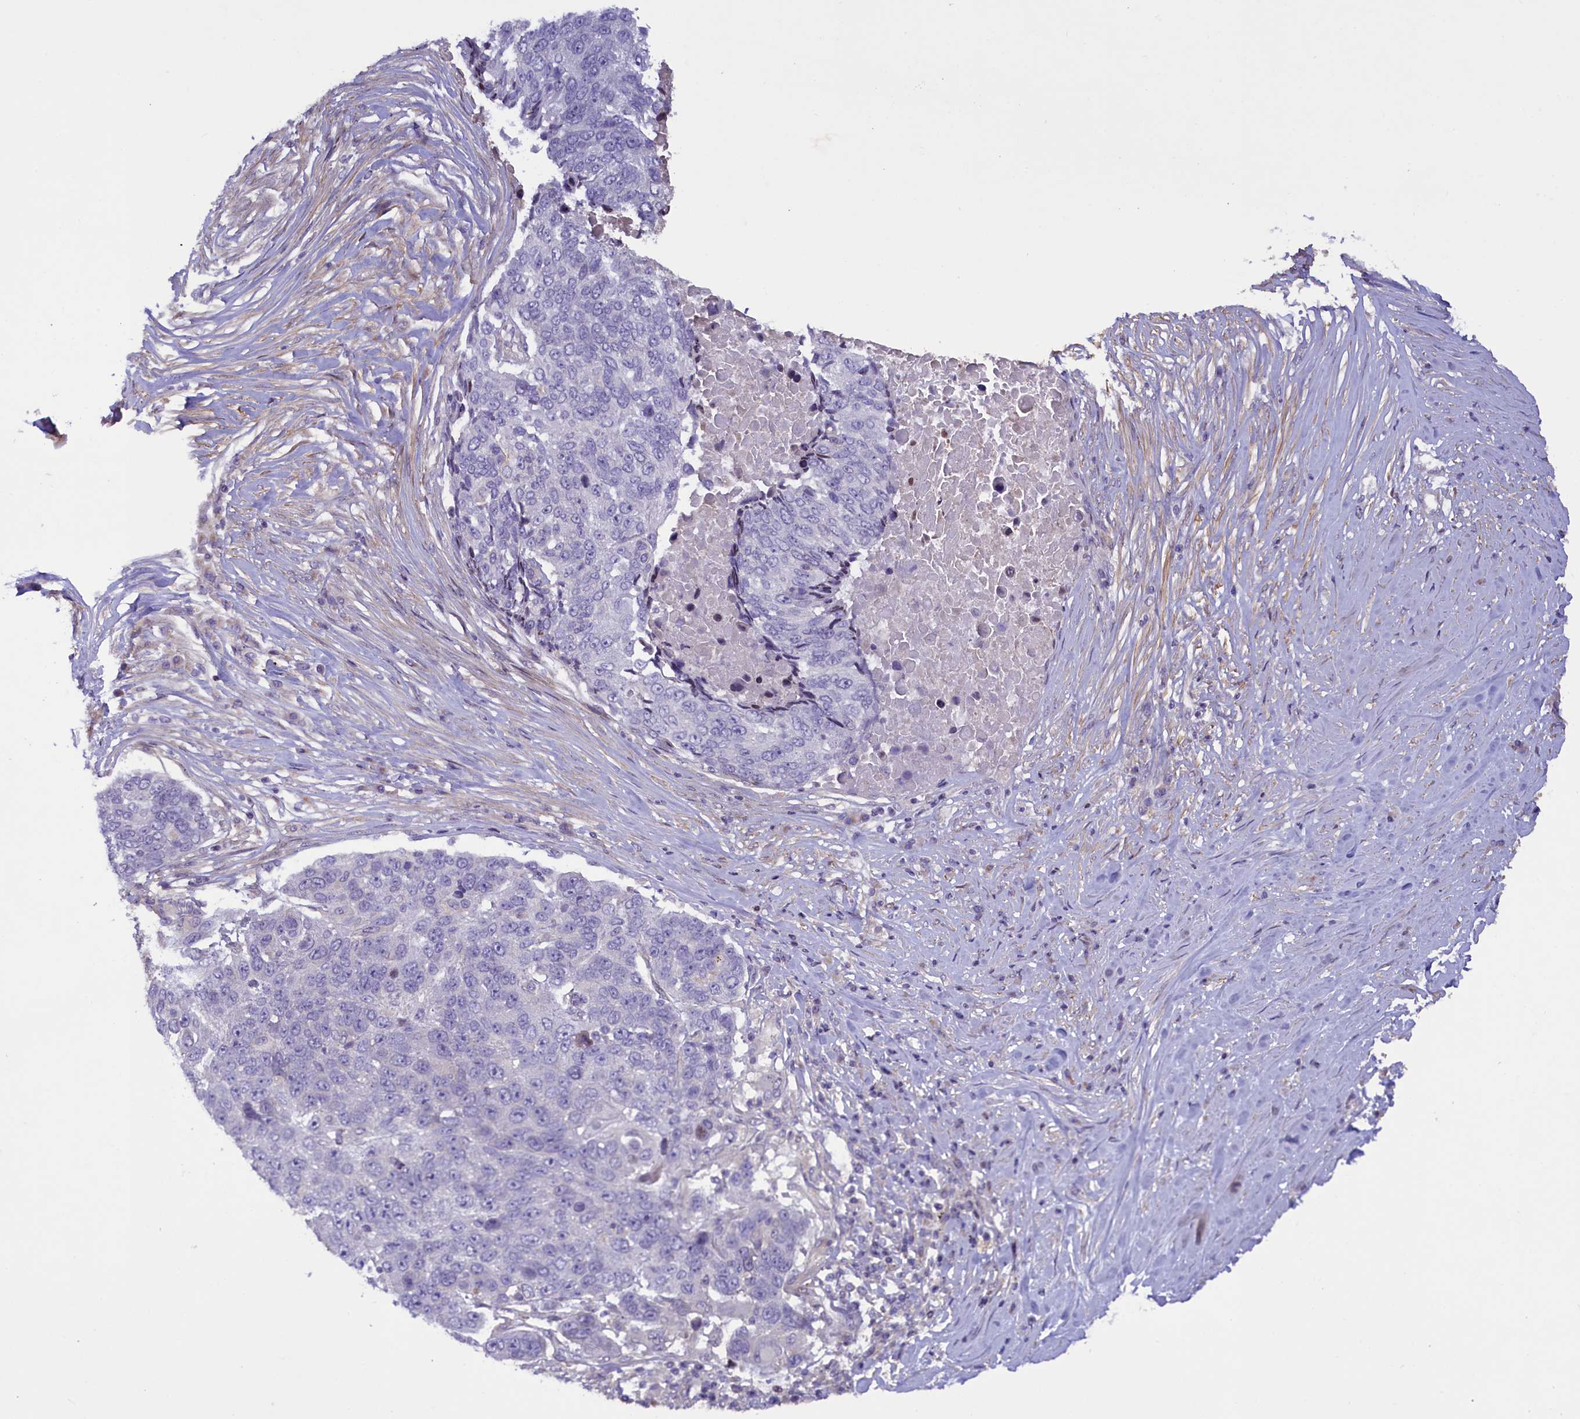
{"staining": {"intensity": "negative", "quantity": "none", "location": "none"}, "tissue": "lung cancer", "cell_type": "Tumor cells", "image_type": "cancer", "snomed": [{"axis": "morphology", "description": "Squamous cell carcinoma, NOS"}, {"axis": "topography", "description": "Lung"}], "caption": "Immunohistochemistry (IHC) micrograph of neoplastic tissue: human lung cancer stained with DAB (3,3'-diaminobenzidine) demonstrates no significant protein positivity in tumor cells.", "gene": "MAN2C1", "patient": {"sex": "male", "age": 66}}